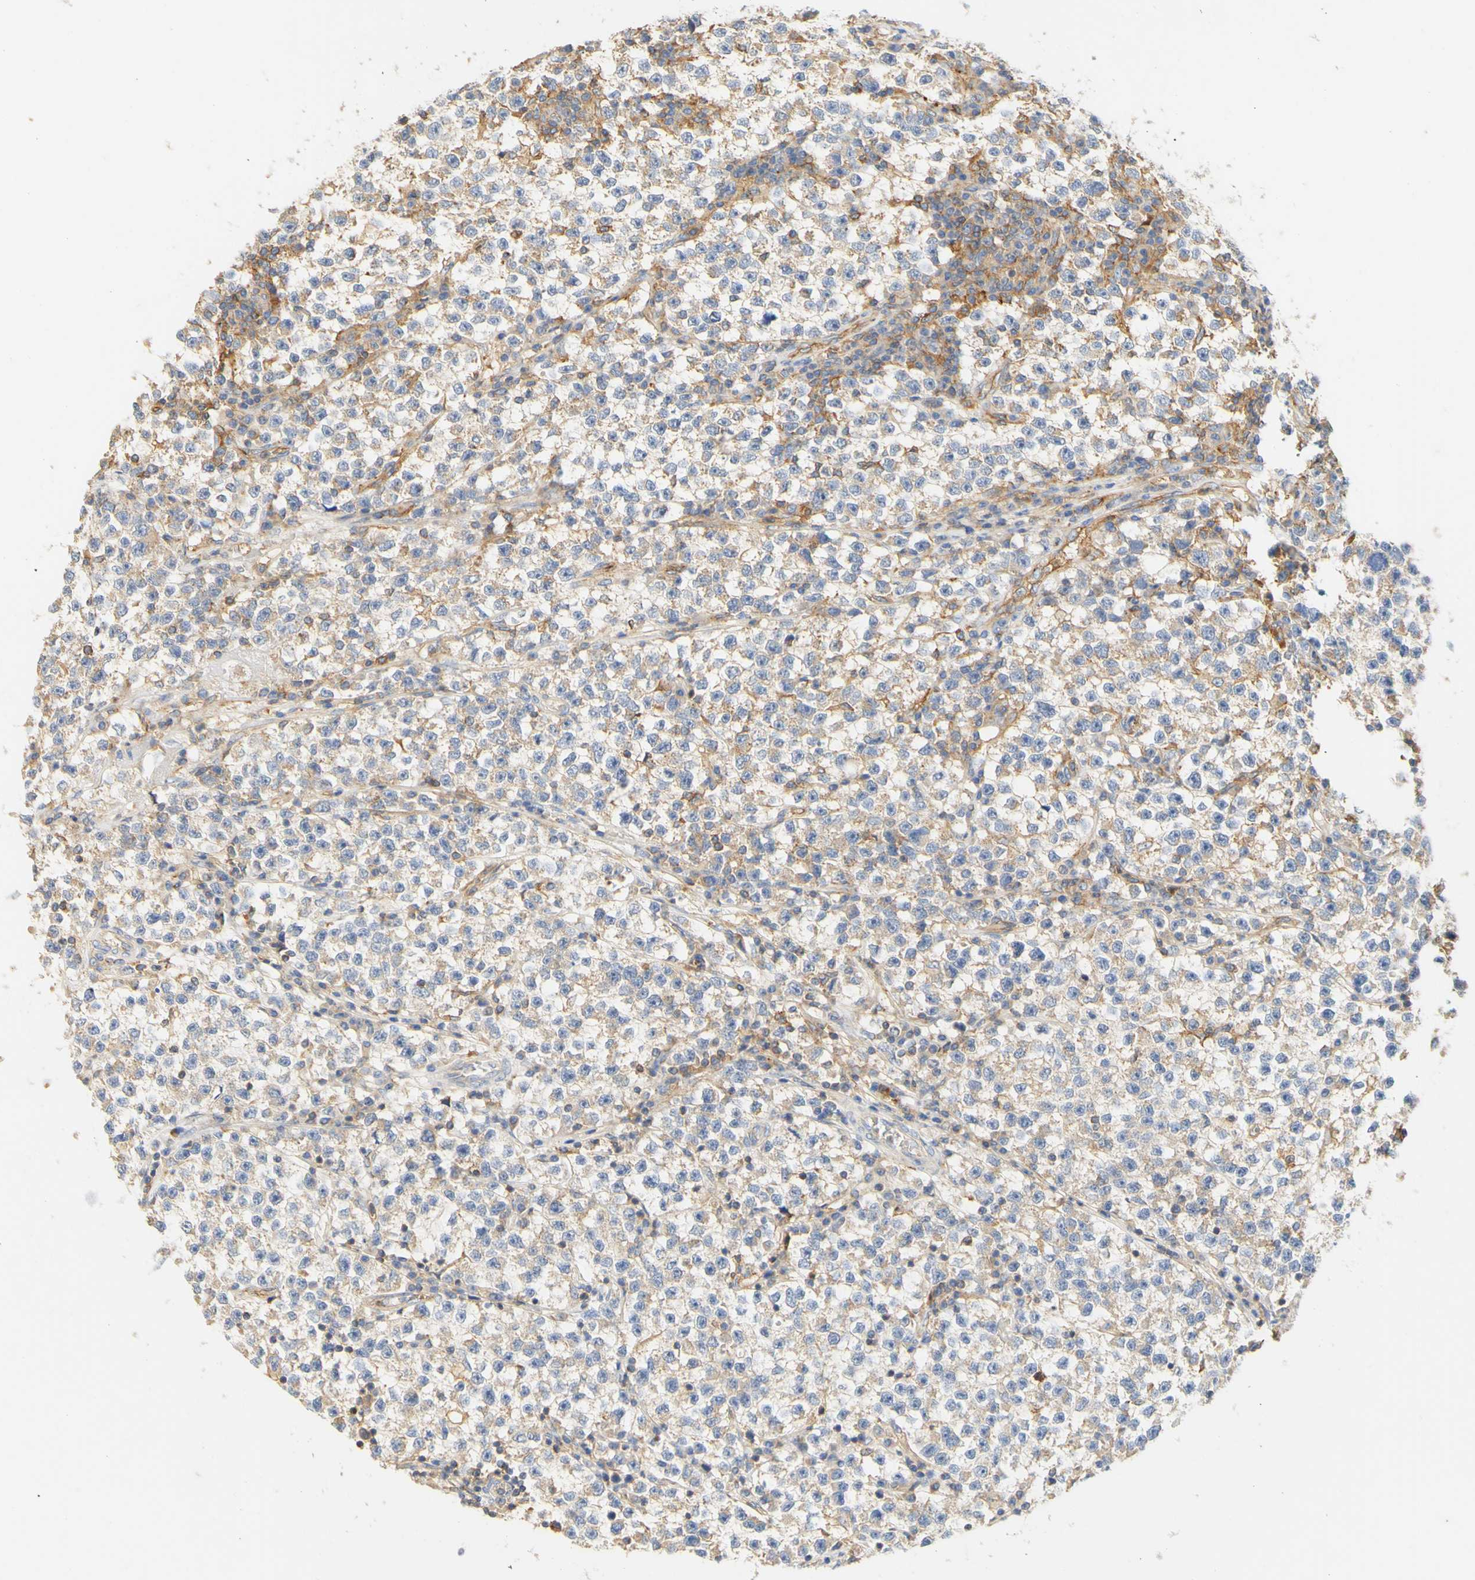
{"staining": {"intensity": "weak", "quantity": "25%-75%", "location": "cytoplasmic/membranous"}, "tissue": "testis cancer", "cell_type": "Tumor cells", "image_type": "cancer", "snomed": [{"axis": "morphology", "description": "Seminoma, NOS"}, {"axis": "topography", "description": "Testis"}], "caption": "Protein staining demonstrates weak cytoplasmic/membranous positivity in about 25%-75% of tumor cells in testis seminoma. Nuclei are stained in blue.", "gene": "PCDH7", "patient": {"sex": "male", "age": 22}}